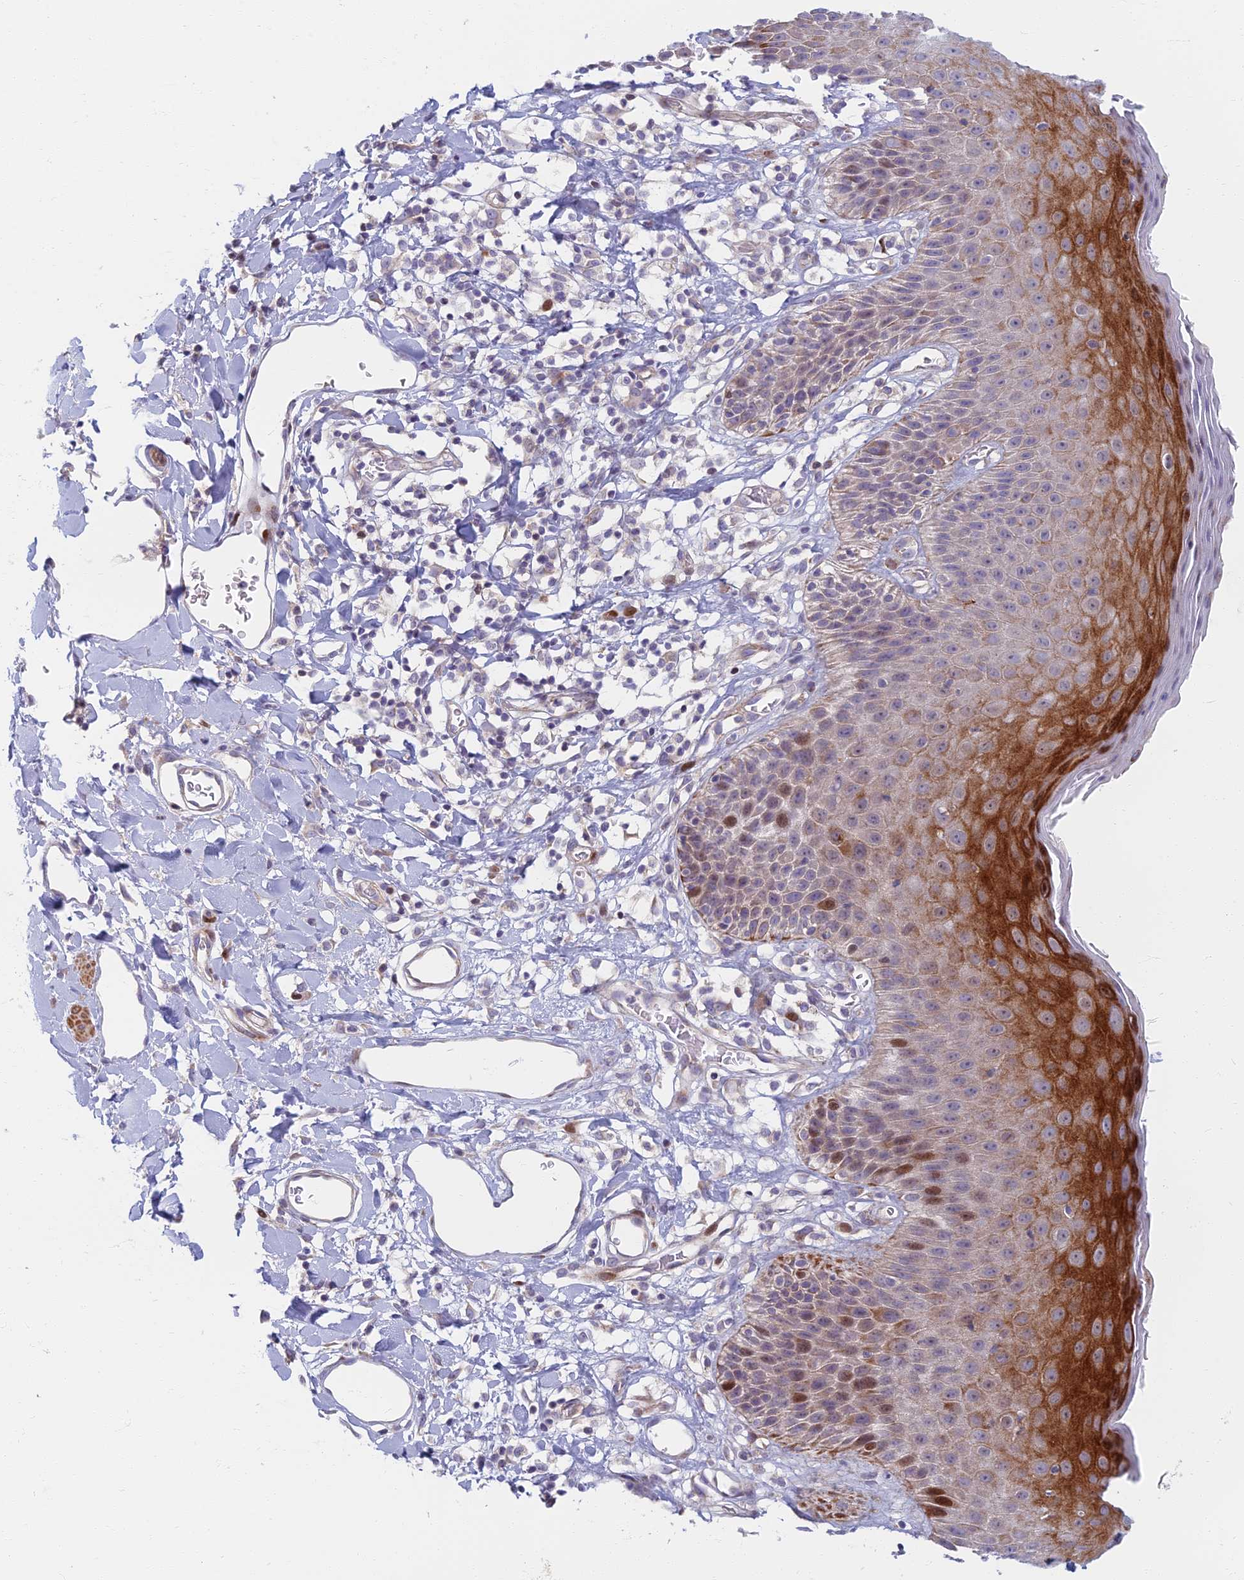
{"staining": {"intensity": "strong", "quantity": "25%-75%", "location": "cytoplasmic/membranous,nuclear"}, "tissue": "skin", "cell_type": "Epidermal cells", "image_type": "normal", "snomed": [{"axis": "morphology", "description": "Normal tissue, NOS"}, {"axis": "topography", "description": "Vulva"}], "caption": "This is a photomicrograph of immunohistochemistry (IHC) staining of benign skin, which shows strong positivity in the cytoplasmic/membranous,nuclear of epidermal cells.", "gene": "C15orf40", "patient": {"sex": "female", "age": 68}}